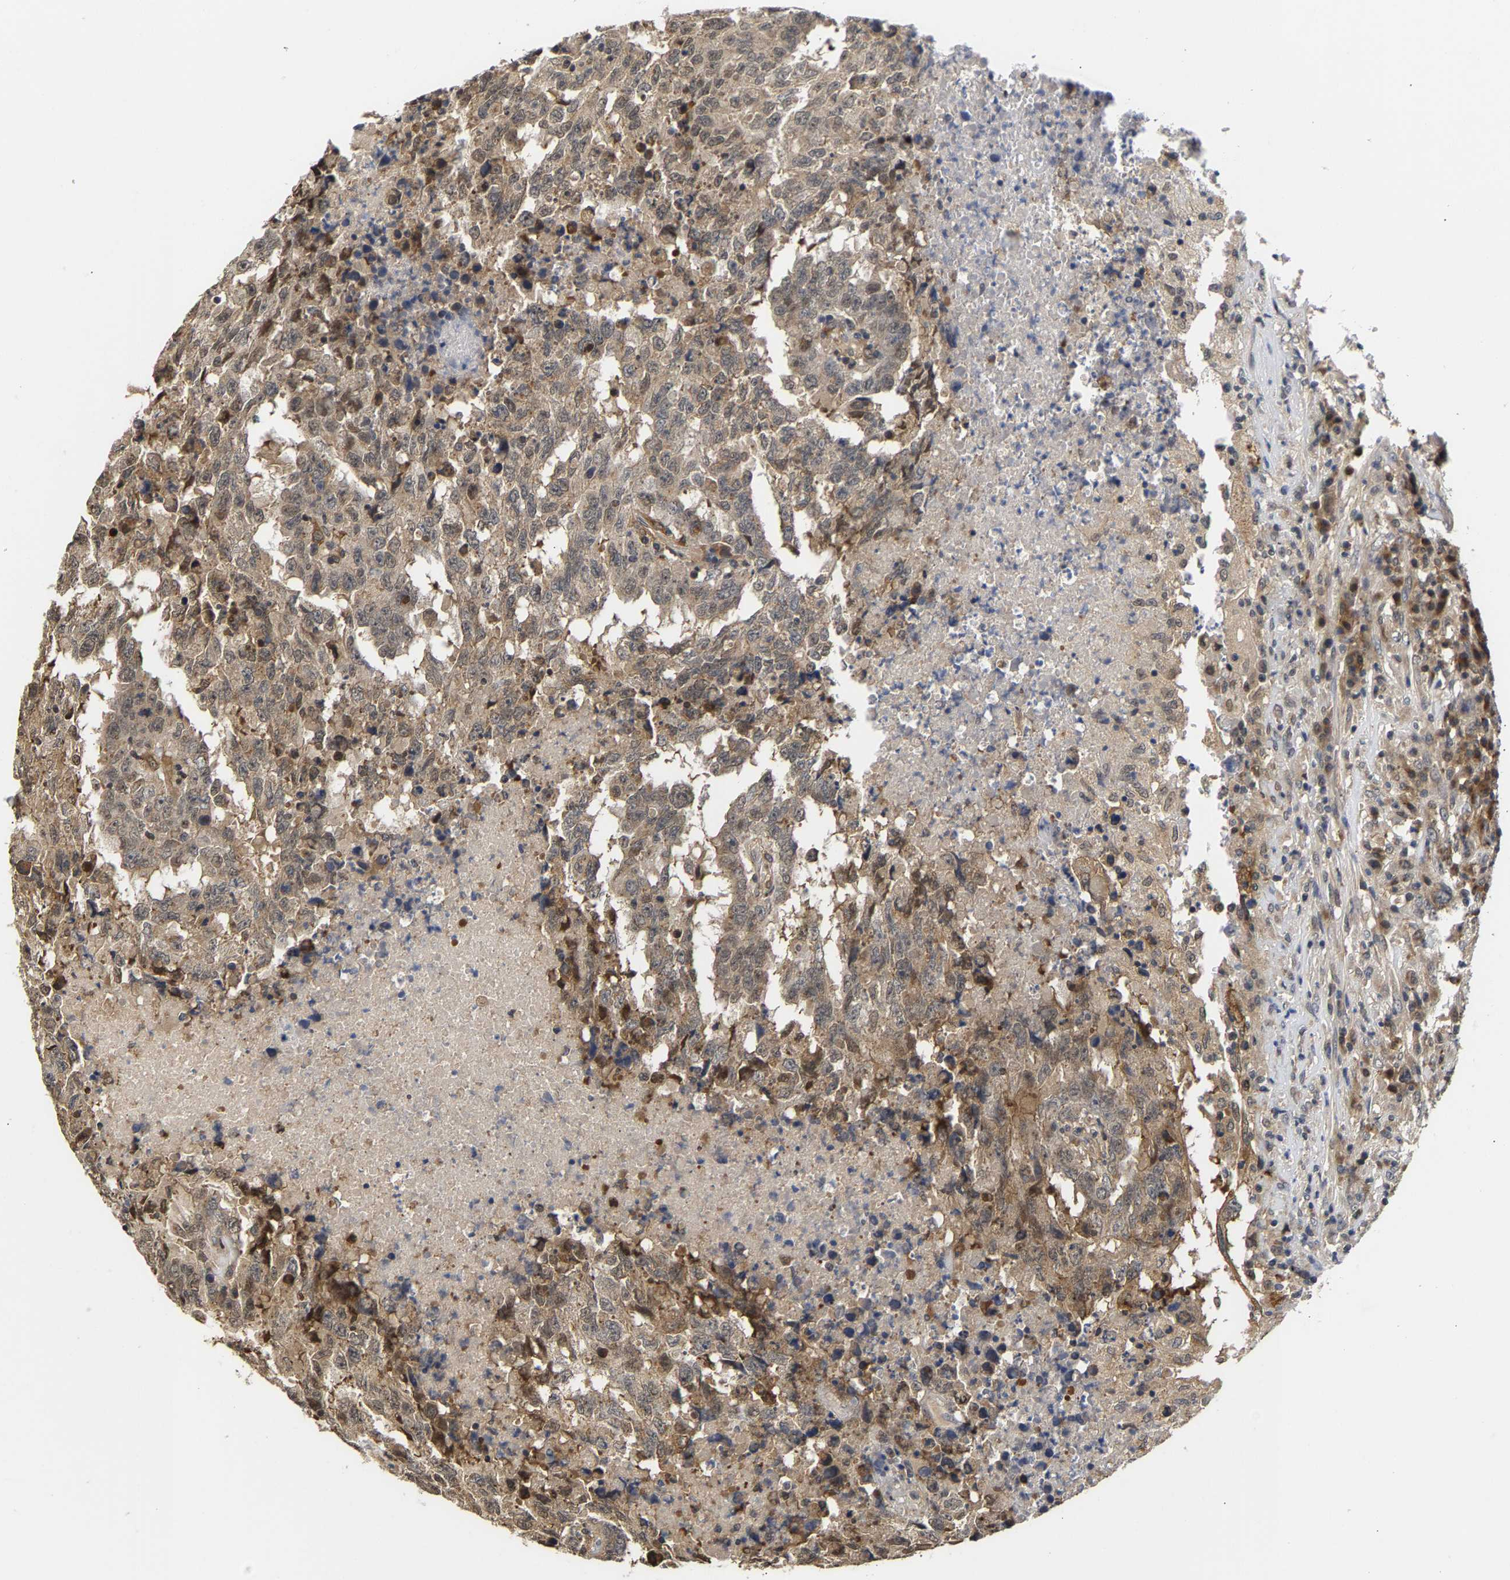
{"staining": {"intensity": "weak", "quantity": ">75%", "location": "cytoplasmic/membranous"}, "tissue": "testis cancer", "cell_type": "Tumor cells", "image_type": "cancer", "snomed": [{"axis": "morphology", "description": "Necrosis, NOS"}, {"axis": "morphology", "description": "Carcinoma, Embryonal, NOS"}, {"axis": "topography", "description": "Testis"}], "caption": "Weak cytoplasmic/membranous expression for a protein is seen in about >75% of tumor cells of testis cancer using immunohistochemistry (IHC).", "gene": "CLIP2", "patient": {"sex": "male", "age": 19}}